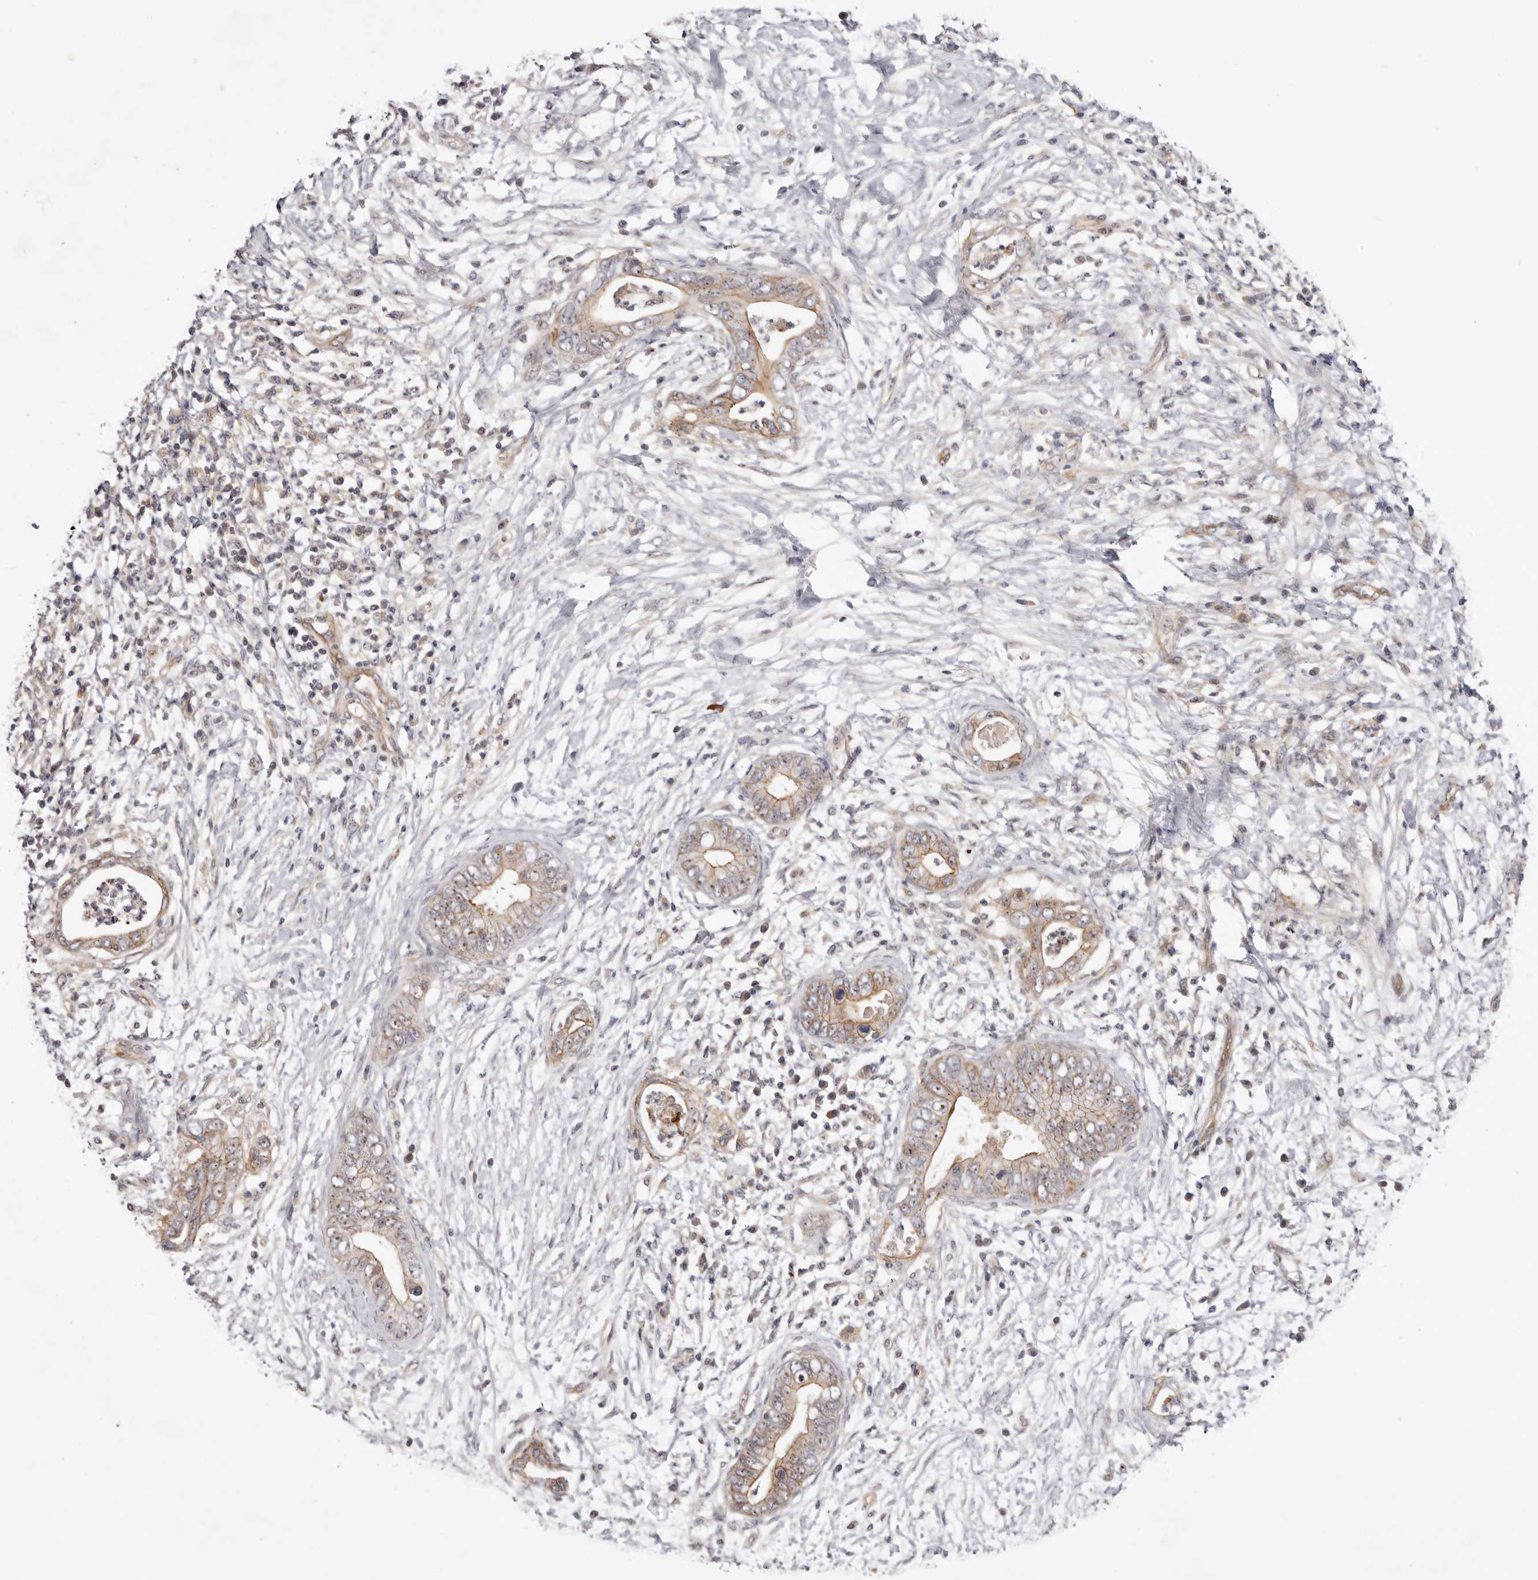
{"staining": {"intensity": "moderate", "quantity": ">75%", "location": "cytoplasmic/membranous,nuclear"}, "tissue": "pancreatic cancer", "cell_type": "Tumor cells", "image_type": "cancer", "snomed": [{"axis": "morphology", "description": "Adenocarcinoma, NOS"}, {"axis": "topography", "description": "Pancreas"}], "caption": "Brown immunohistochemical staining in pancreatic cancer reveals moderate cytoplasmic/membranous and nuclear positivity in approximately >75% of tumor cells.", "gene": "PANK4", "patient": {"sex": "male", "age": 75}}